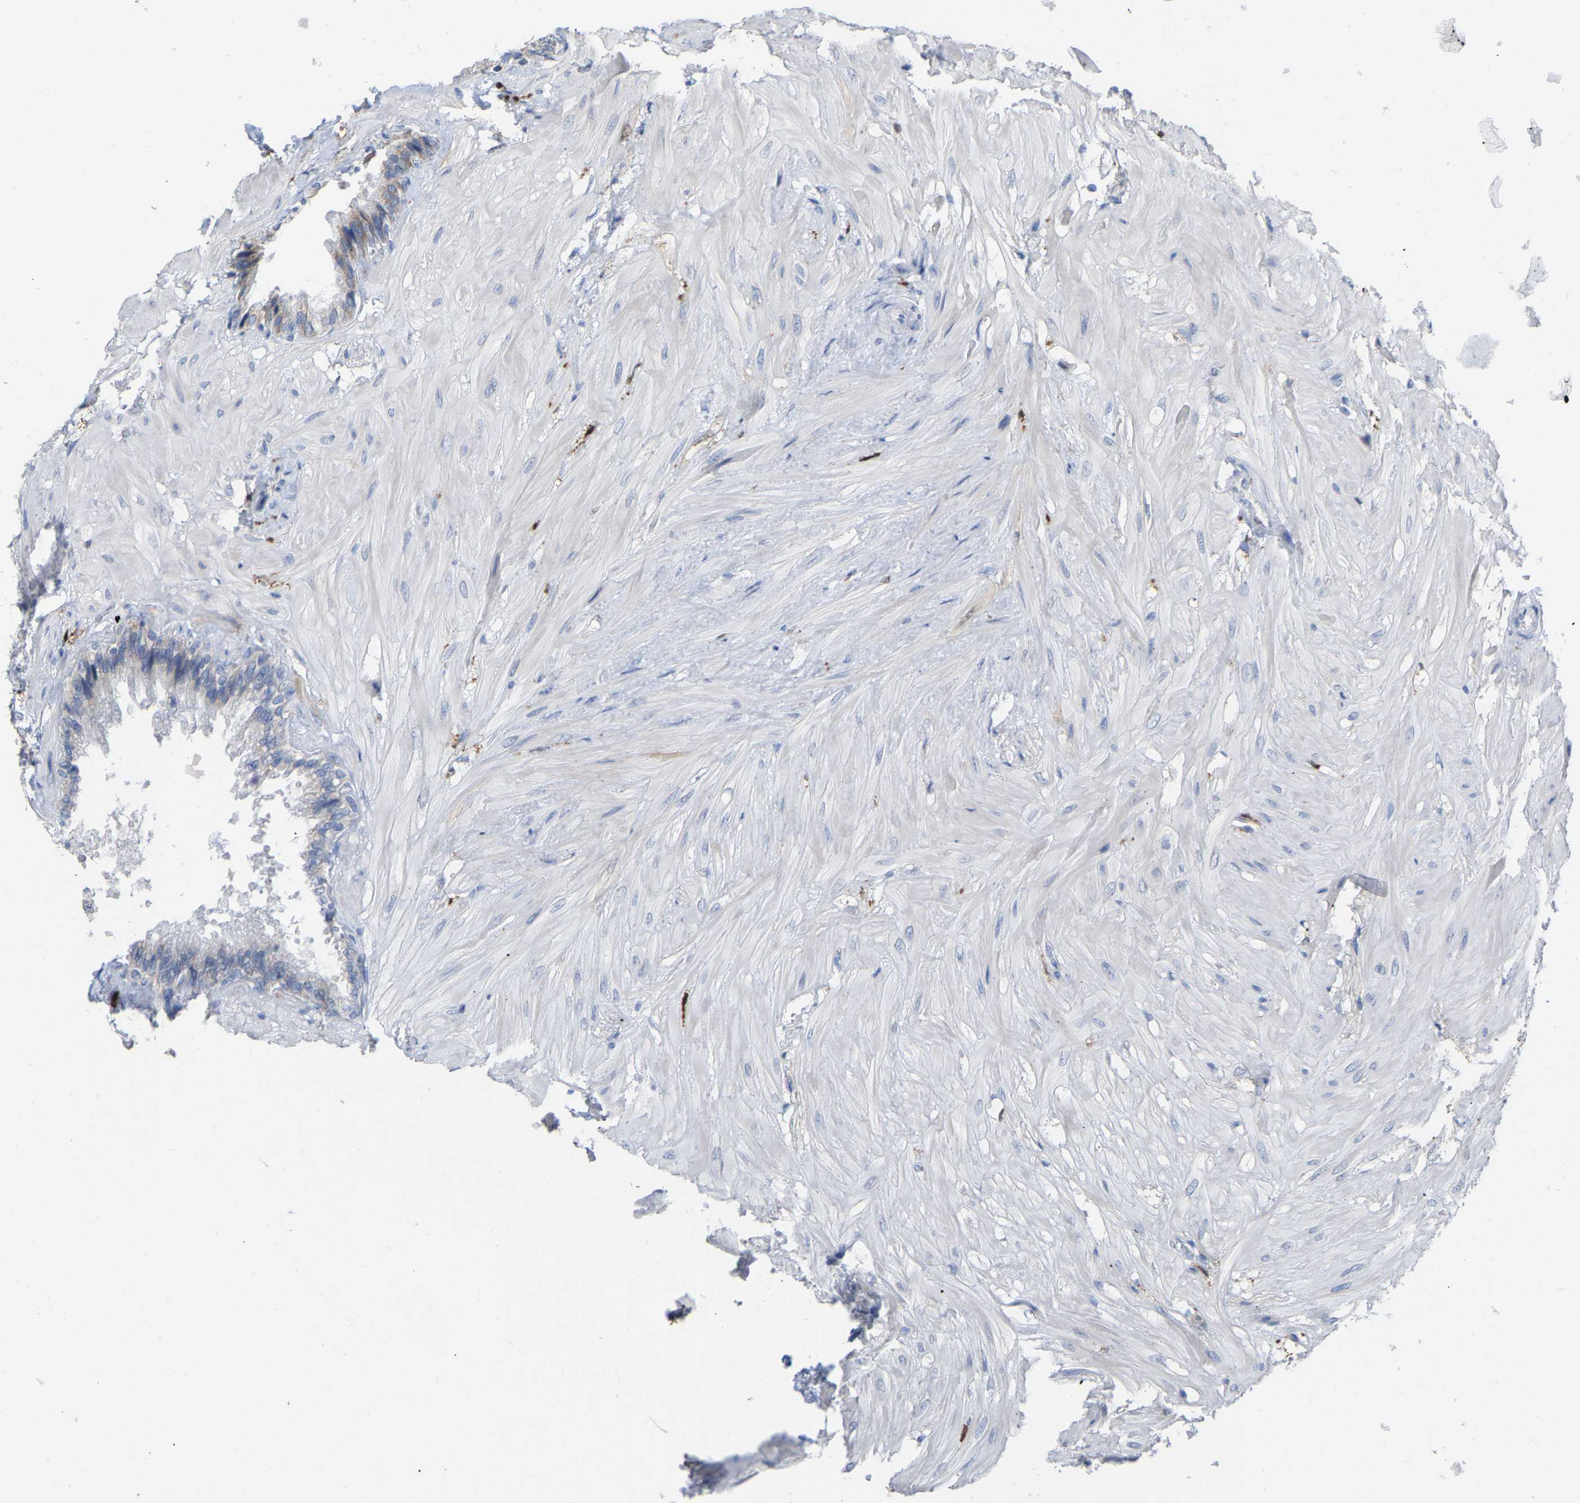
{"staining": {"intensity": "moderate", "quantity": "<25%", "location": "cytoplasmic/membranous"}, "tissue": "seminal vesicle", "cell_type": "Glandular cells", "image_type": "normal", "snomed": [{"axis": "morphology", "description": "Normal tissue, NOS"}, {"axis": "topography", "description": "Seminal veicle"}], "caption": "IHC micrograph of normal seminal vesicle: seminal vesicle stained using immunohistochemistry reveals low levels of moderate protein expression localized specifically in the cytoplasmic/membranous of glandular cells, appearing as a cytoplasmic/membranous brown color.", "gene": "ULBP2", "patient": {"sex": "male", "age": 46}}